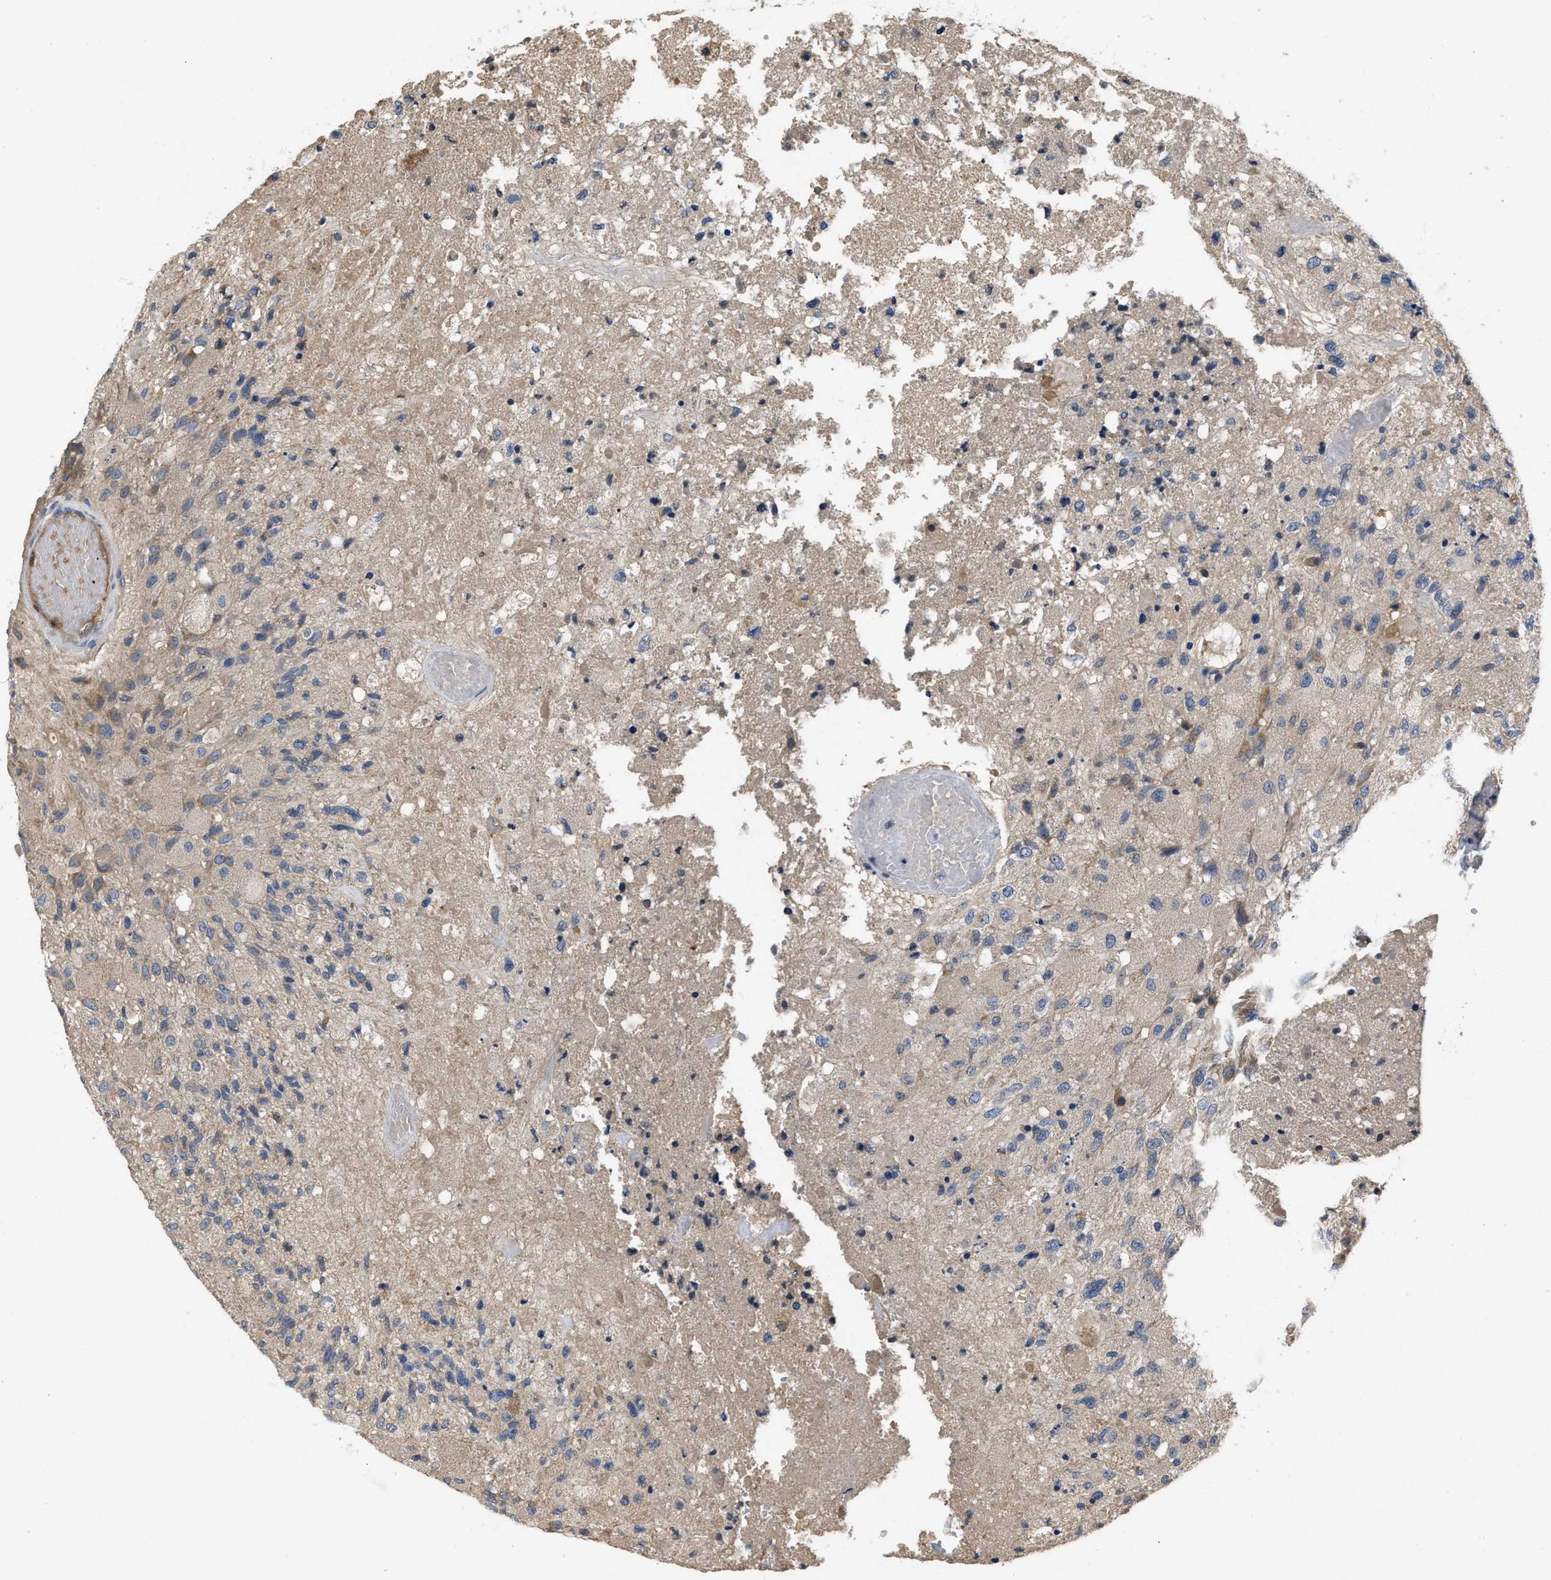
{"staining": {"intensity": "moderate", "quantity": "<25%", "location": "cytoplasmic/membranous"}, "tissue": "glioma", "cell_type": "Tumor cells", "image_type": "cancer", "snomed": [{"axis": "morphology", "description": "Normal tissue, NOS"}, {"axis": "morphology", "description": "Glioma, malignant, High grade"}, {"axis": "topography", "description": "Cerebral cortex"}], "caption": "The histopathology image shows staining of glioma, revealing moderate cytoplasmic/membranous protein expression (brown color) within tumor cells.", "gene": "VPS4A", "patient": {"sex": "male", "age": 77}}